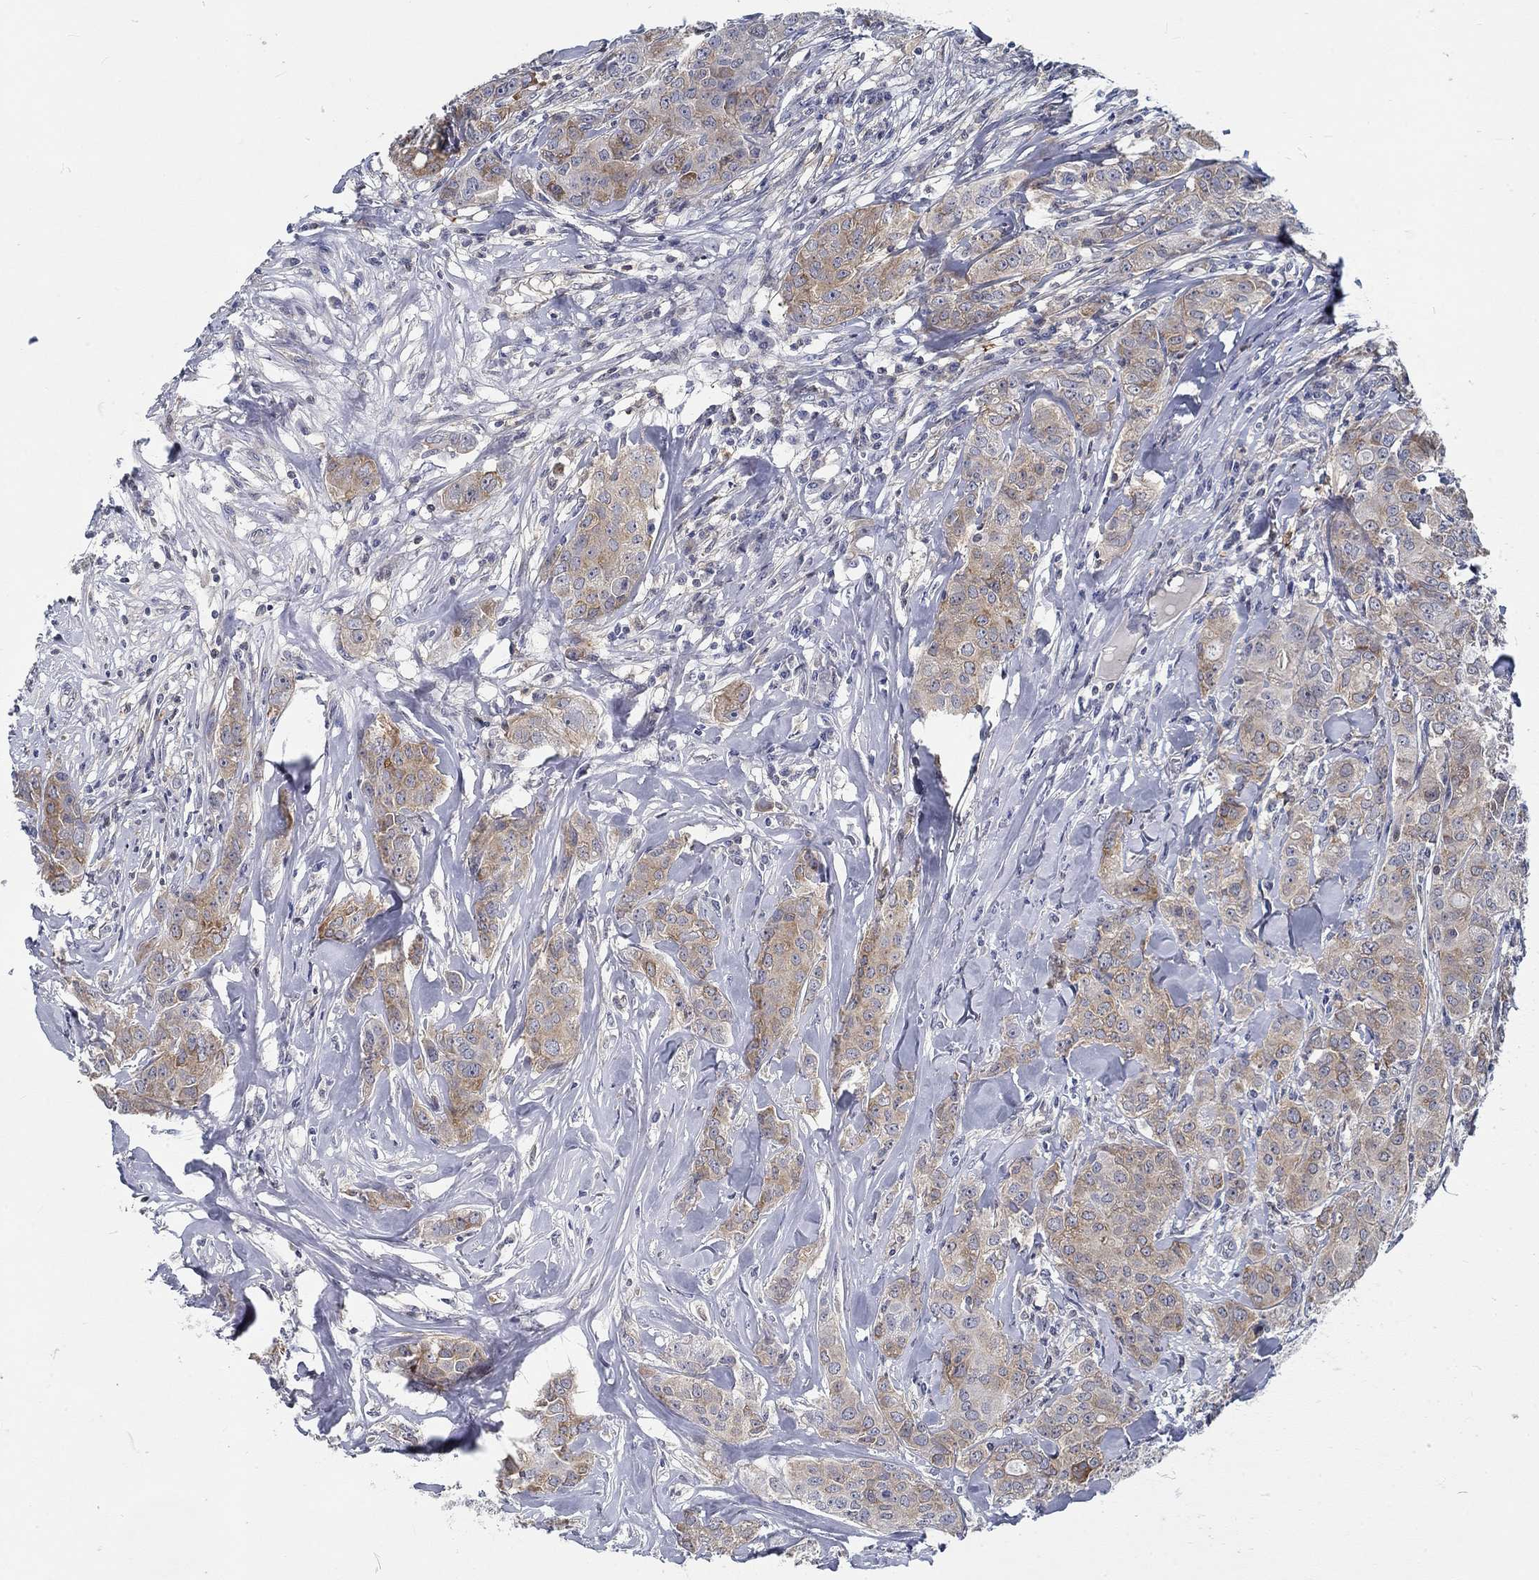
{"staining": {"intensity": "moderate", "quantity": "<25%", "location": "cytoplasmic/membranous"}, "tissue": "breast cancer", "cell_type": "Tumor cells", "image_type": "cancer", "snomed": [{"axis": "morphology", "description": "Duct carcinoma"}, {"axis": "topography", "description": "Breast"}], "caption": "The image reveals immunohistochemical staining of intraductal carcinoma (breast). There is moderate cytoplasmic/membranous staining is seen in approximately <25% of tumor cells.", "gene": "MYBPC1", "patient": {"sex": "female", "age": 43}}